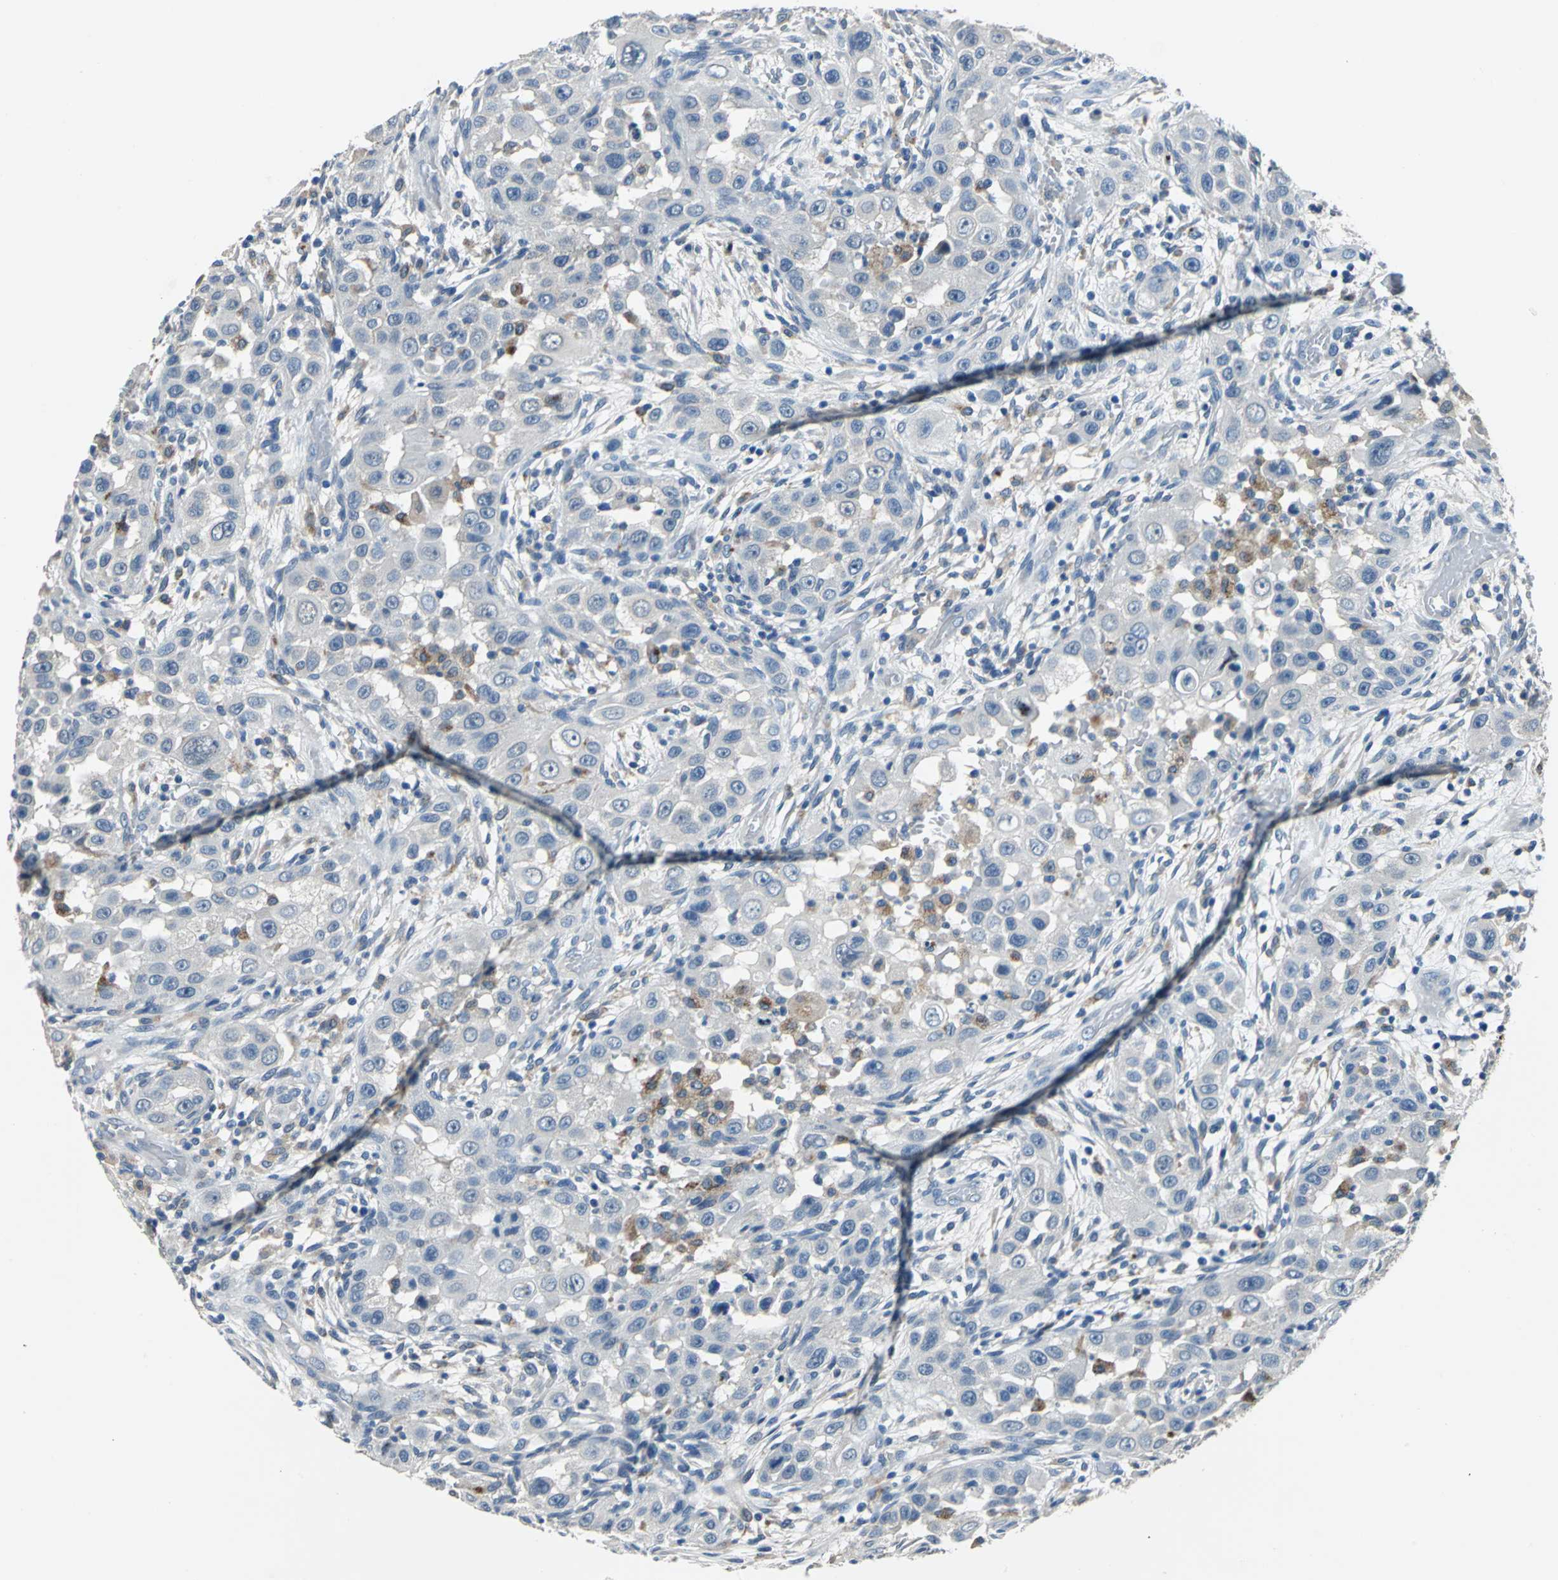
{"staining": {"intensity": "negative", "quantity": "none", "location": "none"}, "tissue": "head and neck cancer", "cell_type": "Tumor cells", "image_type": "cancer", "snomed": [{"axis": "morphology", "description": "Carcinoma, NOS"}, {"axis": "topography", "description": "Head-Neck"}], "caption": "High magnification brightfield microscopy of head and neck carcinoma stained with DAB (3,3'-diaminobenzidine) (brown) and counterstained with hematoxylin (blue): tumor cells show no significant staining. The staining is performed using DAB (3,3'-diaminobenzidine) brown chromogen with nuclei counter-stained in using hematoxylin.", "gene": "RASD2", "patient": {"sex": "male", "age": 87}}